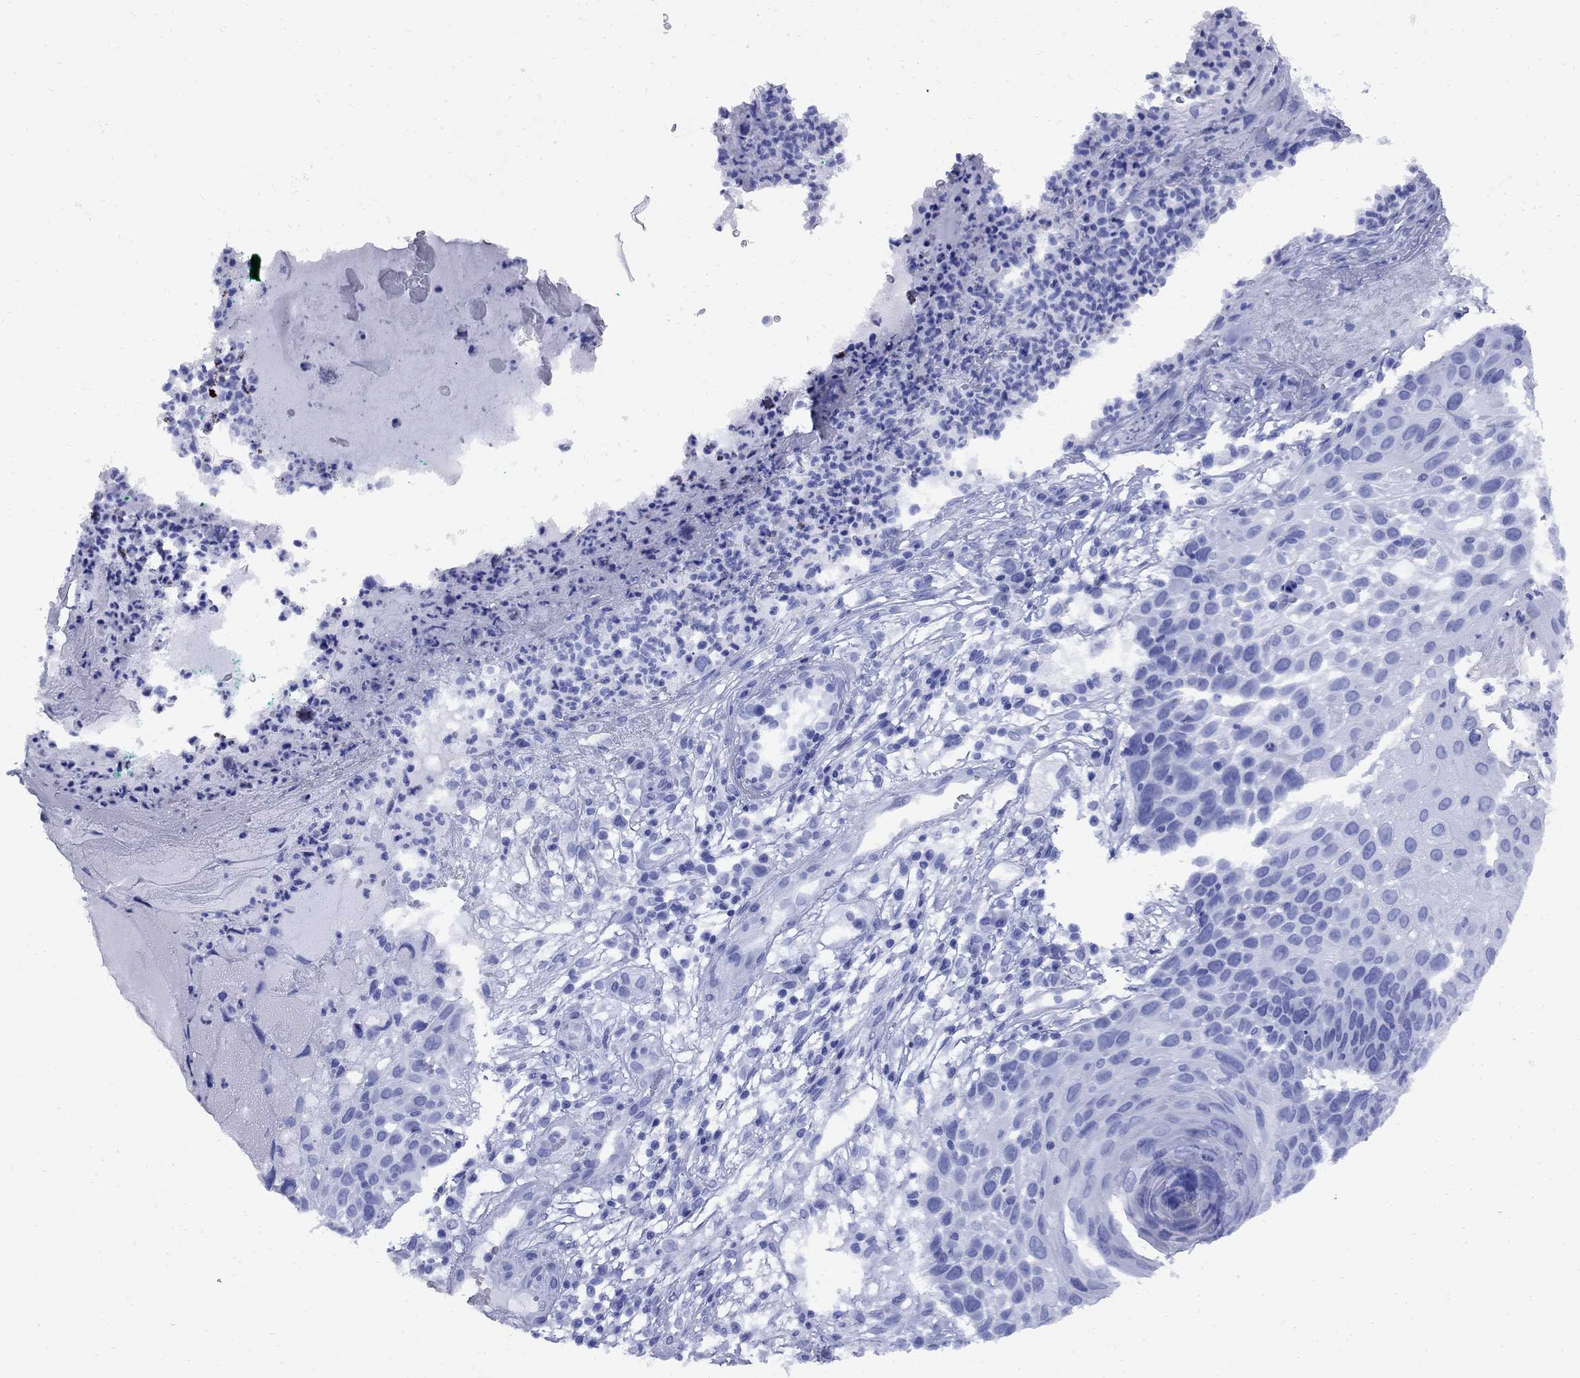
{"staining": {"intensity": "negative", "quantity": "none", "location": "none"}, "tissue": "skin cancer", "cell_type": "Tumor cells", "image_type": "cancer", "snomed": [{"axis": "morphology", "description": "Squamous cell carcinoma, NOS"}, {"axis": "topography", "description": "Skin"}], "caption": "A high-resolution micrograph shows immunohistochemistry staining of skin squamous cell carcinoma, which demonstrates no significant staining in tumor cells.", "gene": "SMCP", "patient": {"sex": "male", "age": 92}}